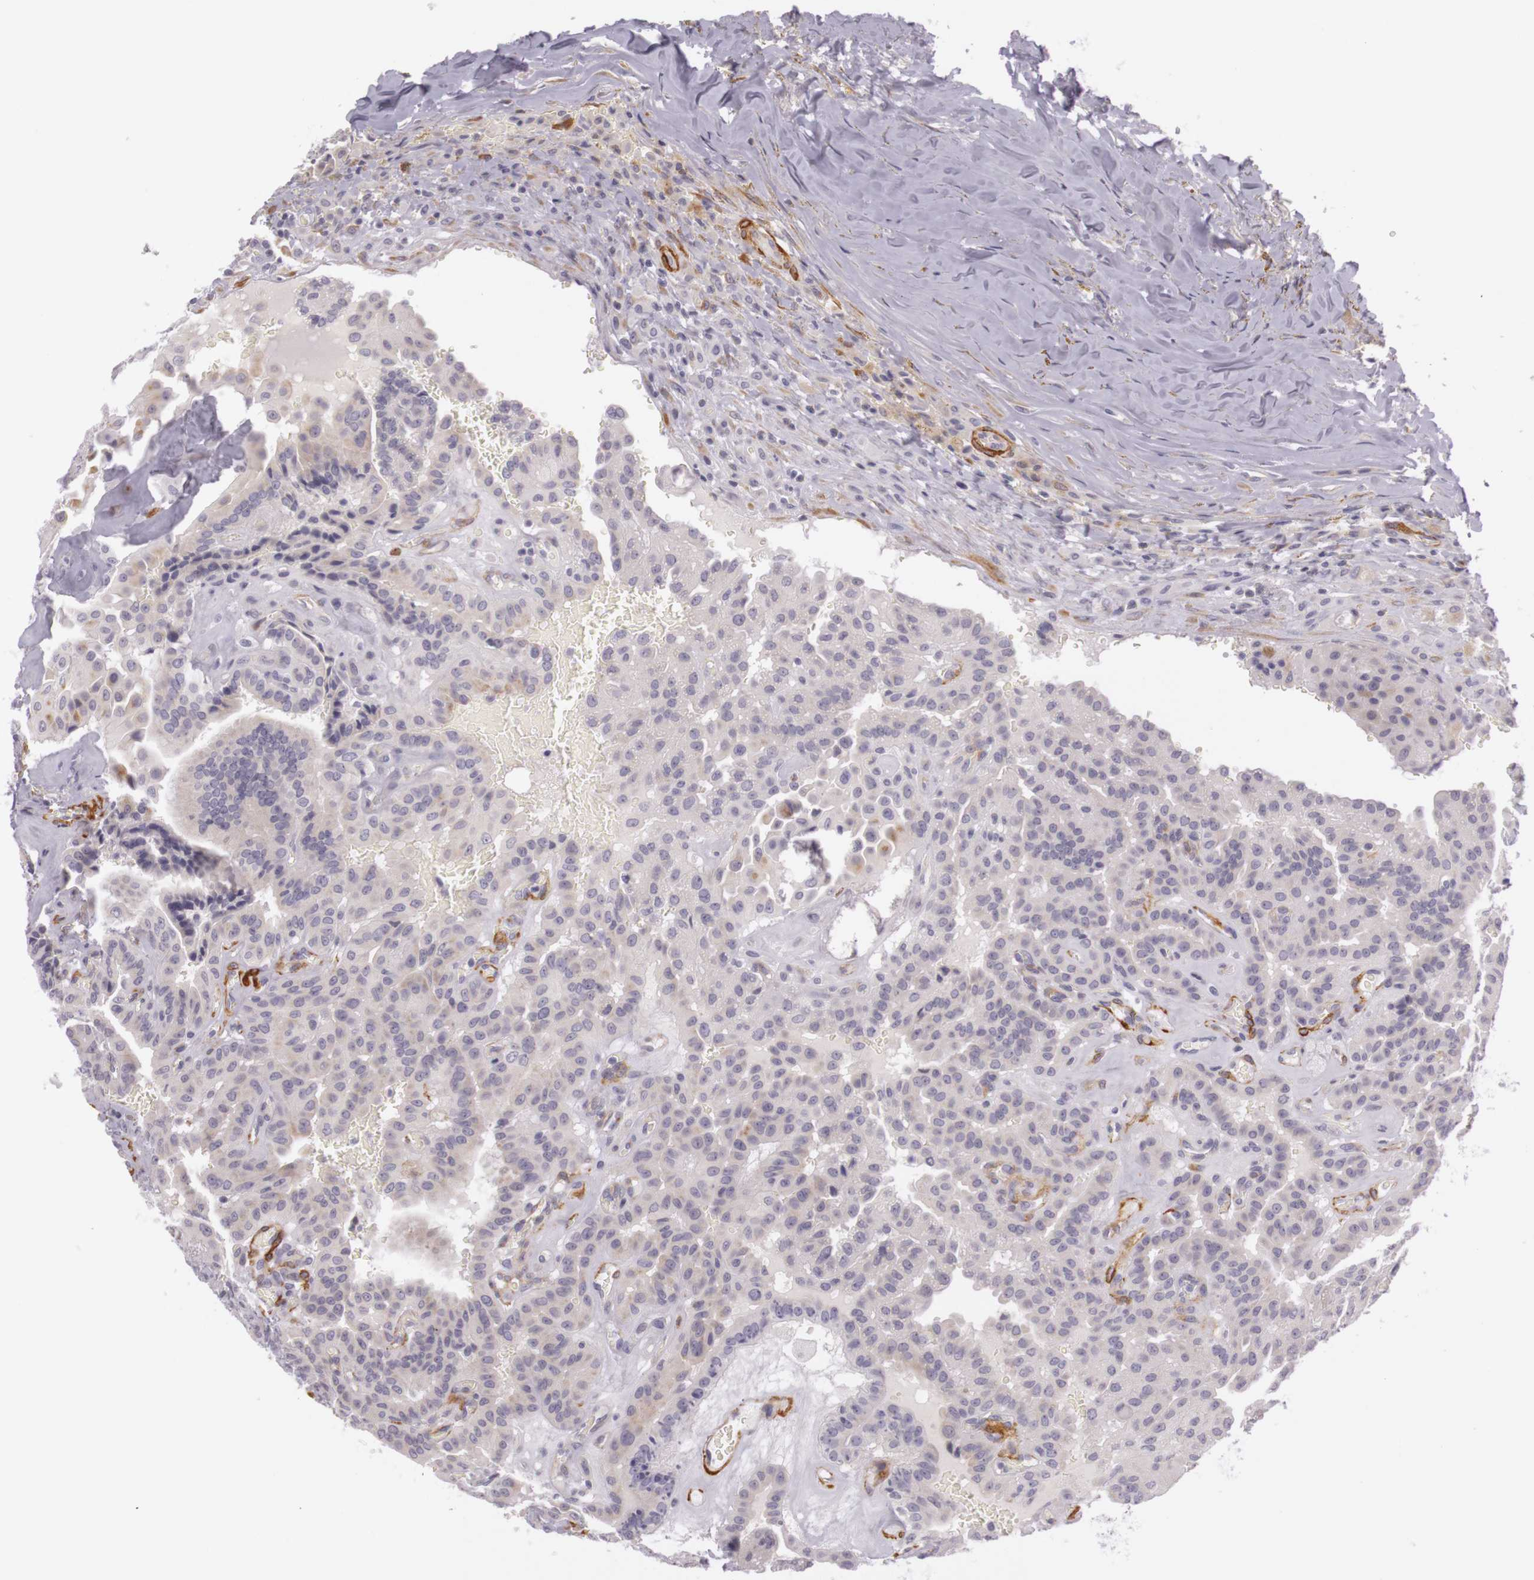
{"staining": {"intensity": "weak", "quantity": ">75%", "location": "cytoplasmic/membranous"}, "tissue": "thyroid cancer", "cell_type": "Tumor cells", "image_type": "cancer", "snomed": [{"axis": "morphology", "description": "Papillary adenocarcinoma, NOS"}, {"axis": "topography", "description": "Thyroid gland"}], "caption": "DAB (3,3'-diaminobenzidine) immunohistochemical staining of thyroid papillary adenocarcinoma shows weak cytoplasmic/membranous protein expression in about >75% of tumor cells.", "gene": "CNTN2", "patient": {"sex": "male", "age": 87}}